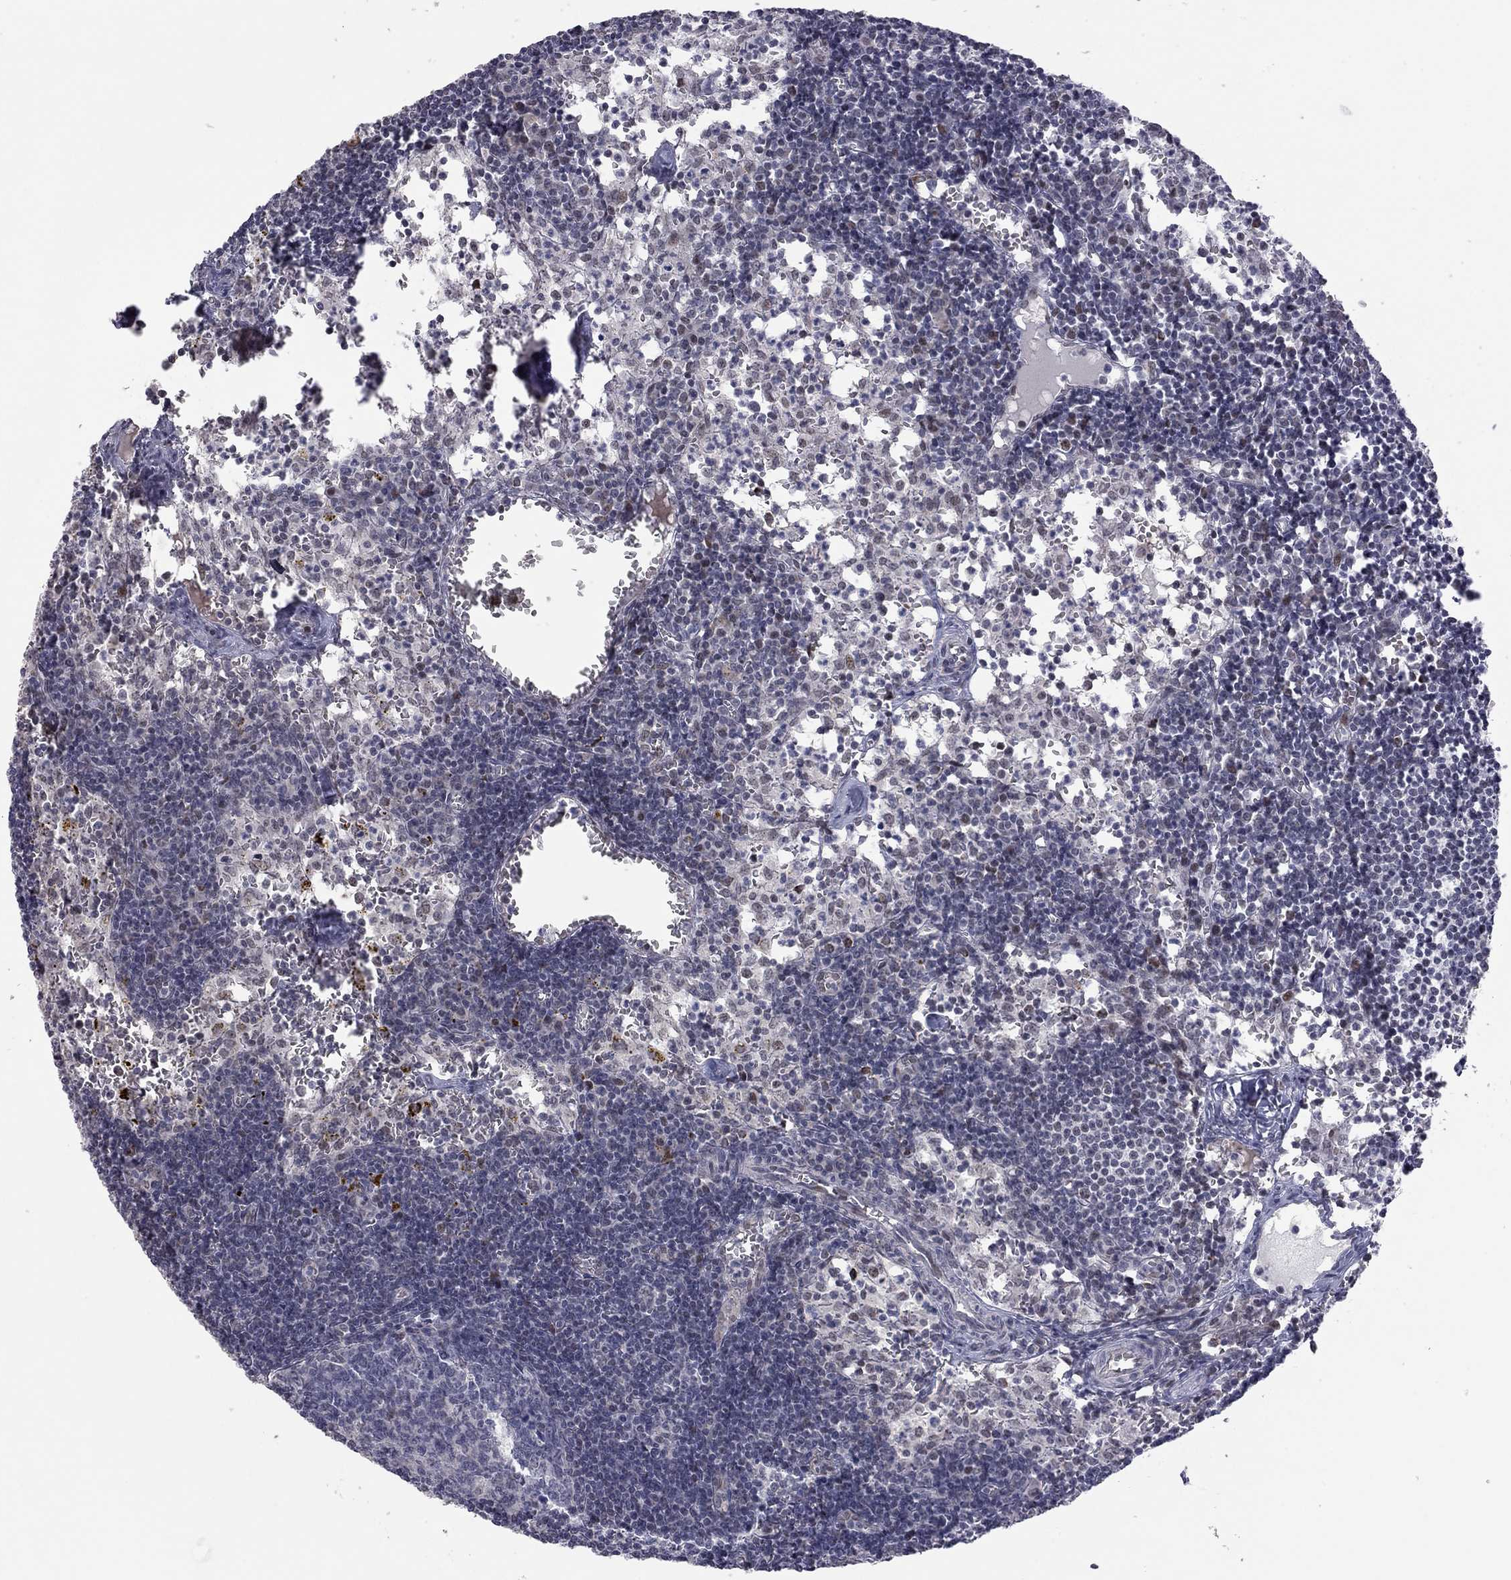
{"staining": {"intensity": "negative", "quantity": "none", "location": "none"}, "tissue": "lymph node", "cell_type": "Germinal center cells", "image_type": "normal", "snomed": [{"axis": "morphology", "description": "Normal tissue, NOS"}, {"axis": "topography", "description": "Lymph node"}], "caption": "Germinal center cells are negative for brown protein staining in benign lymph node. Brightfield microscopy of immunohistochemistry stained with DAB (brown) and hematoxylin (blue), captured at high magnification.", "gene": "MC3R", "patient": {"sex": "female", "age": 52}}